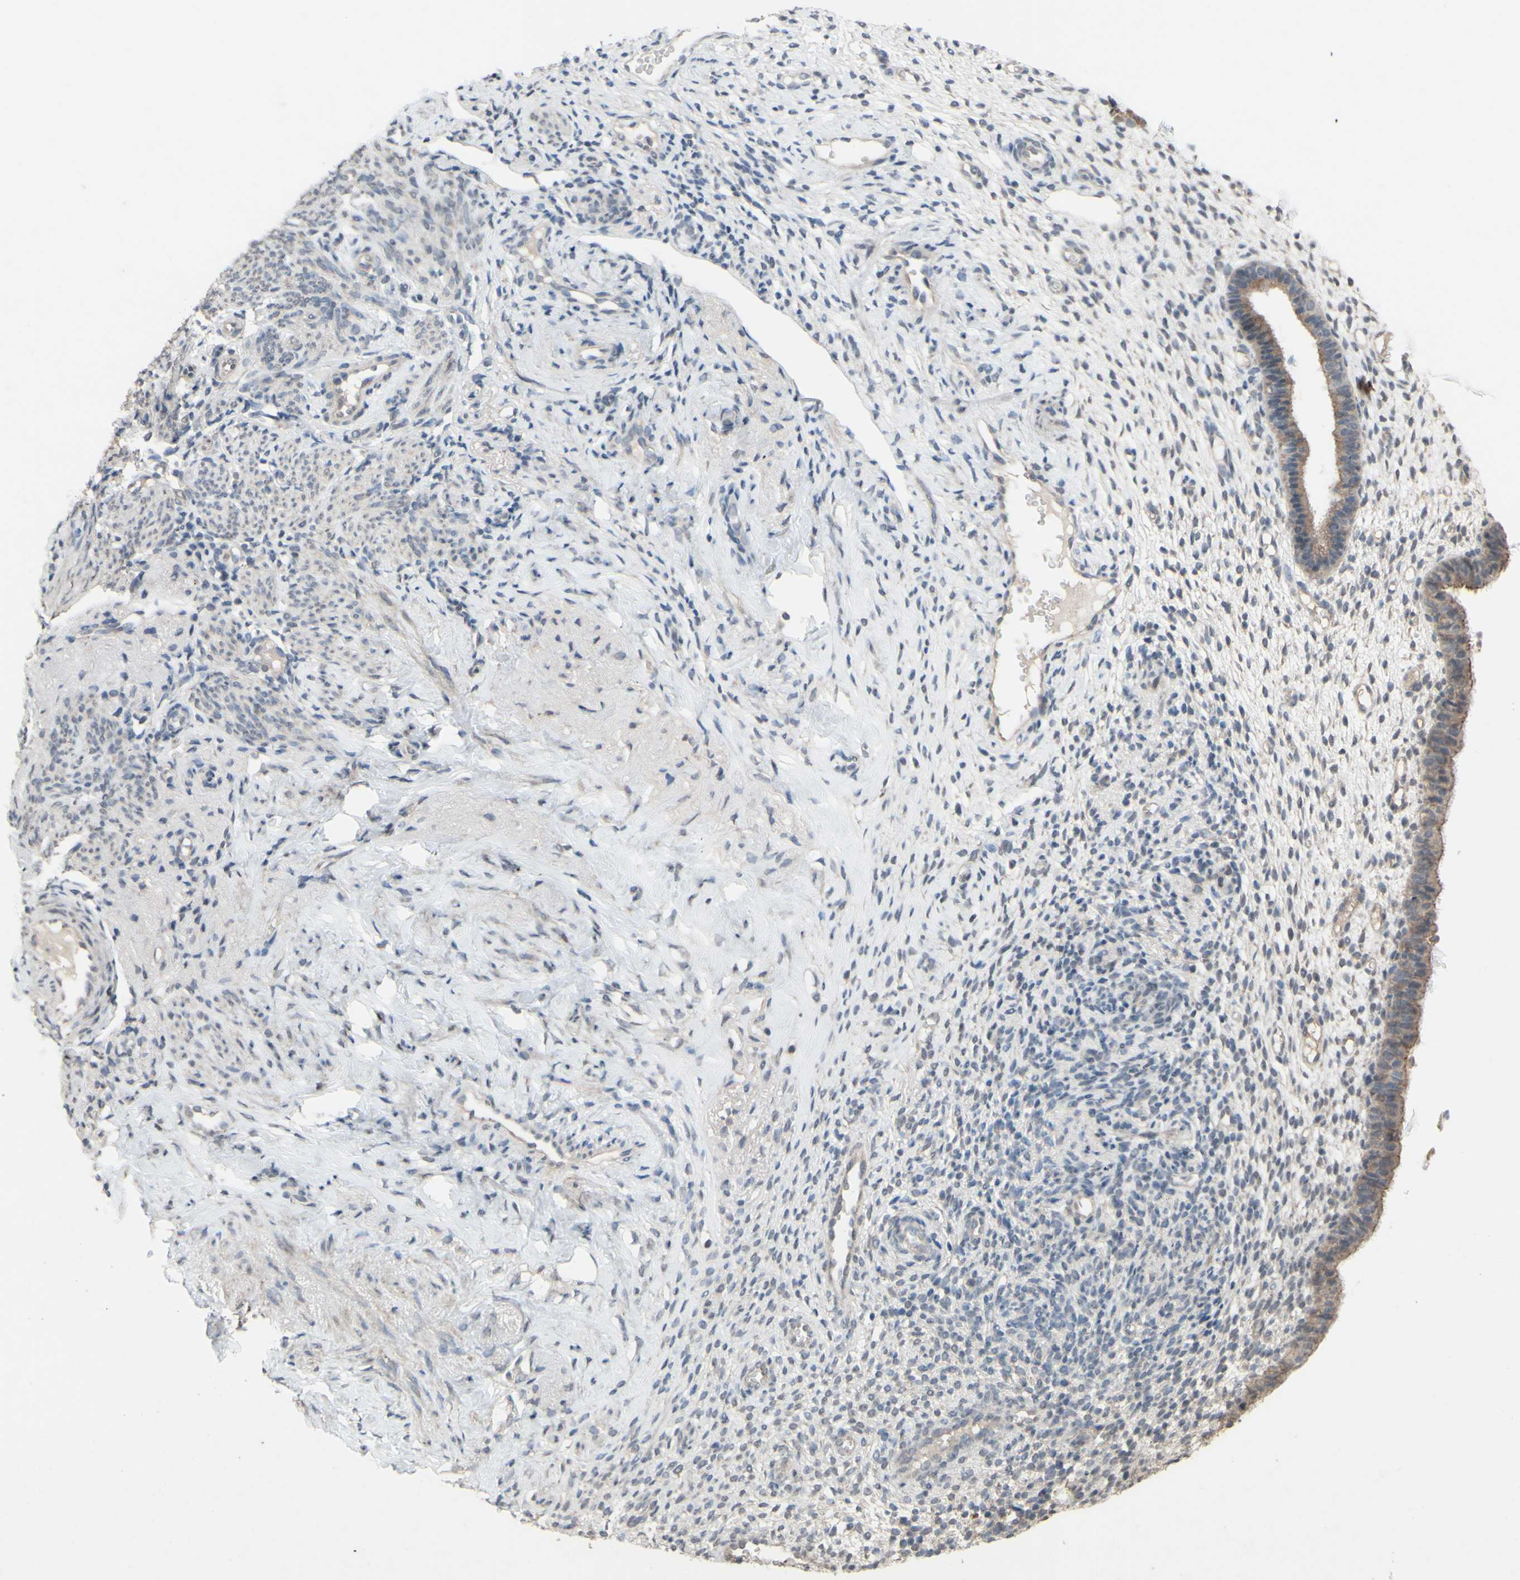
{"staining": {"intensity": "negative", "quantity": "none", "location": "none"}, "tissue": "endometrium", "cell_type": "Cells in endometrial stroma", "image_type": "normal", "snomed": [{"axis": "morphology", "description": "Normal tissue, NOS"}, {"axis": "topography", "description": "Endometrium"}], "caption": "An image of human endometrium is negative for staining in cells in endometrial stroma.", "gene": "CDCP1", "patient": {"sex": "female", "age": 61}}